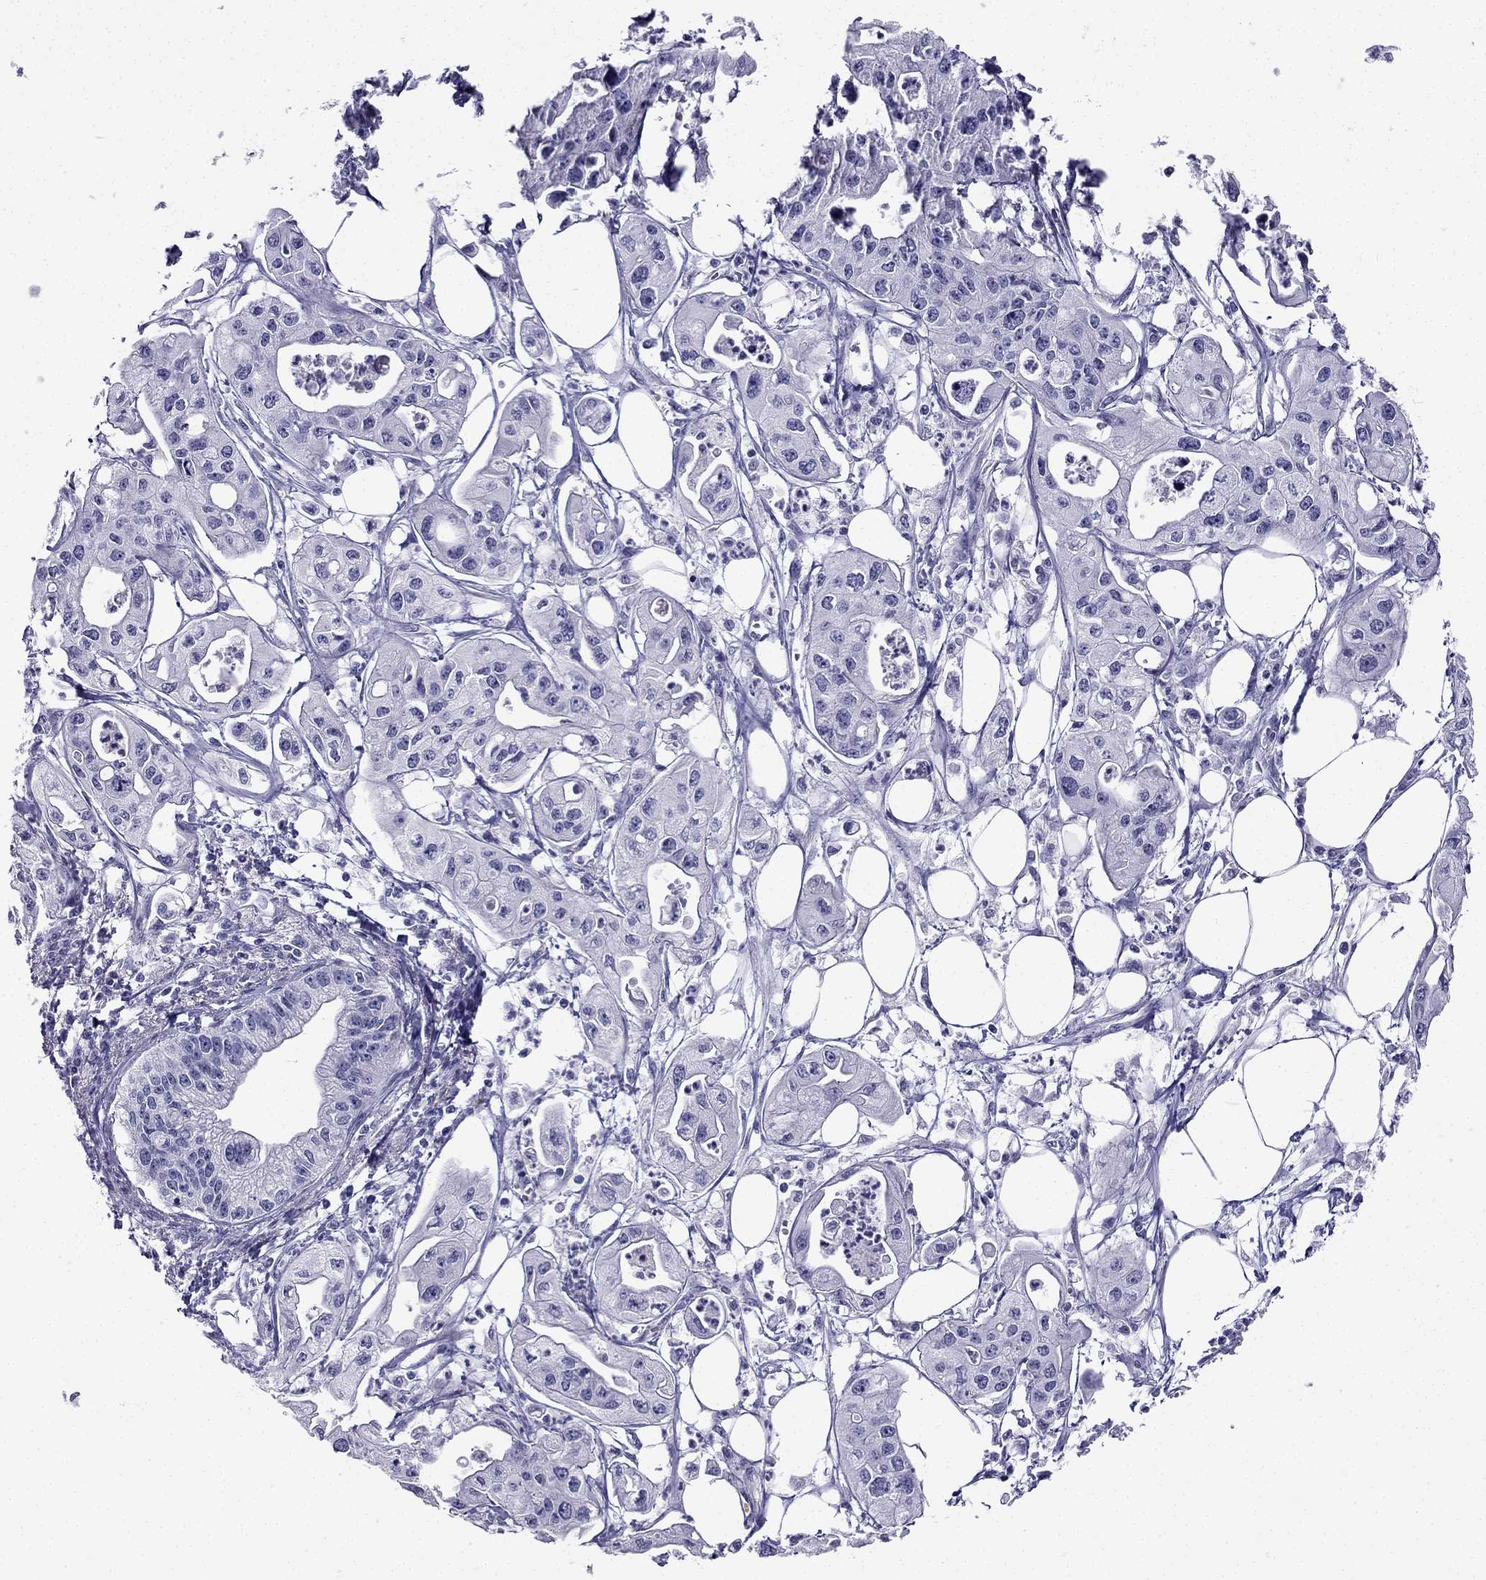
{"staining": {"intensity": "negative", "quantity": "none", "location": "none"}, "tissue": "pancreatic cancer", "cell_type": "Tumor cells", "image_type": "cancer", "snomed": [{"axis": "morphology", "description": "Adenocarcinoma, NOS"}, {"axis": "topography", "description": "Pancreas"}], "caption": "DAB (3,3'-diaminobenzidine) immunohistochemical staining of human pancreatic cancer demonstrates no significant expression in tumor cells. (DAB (3,3'-diaminobenzidine) IHC visualized using brightfield microscopy, high magnification).", "gene": "NPTX1", "patient": {"sex": "male", "age": 70}}